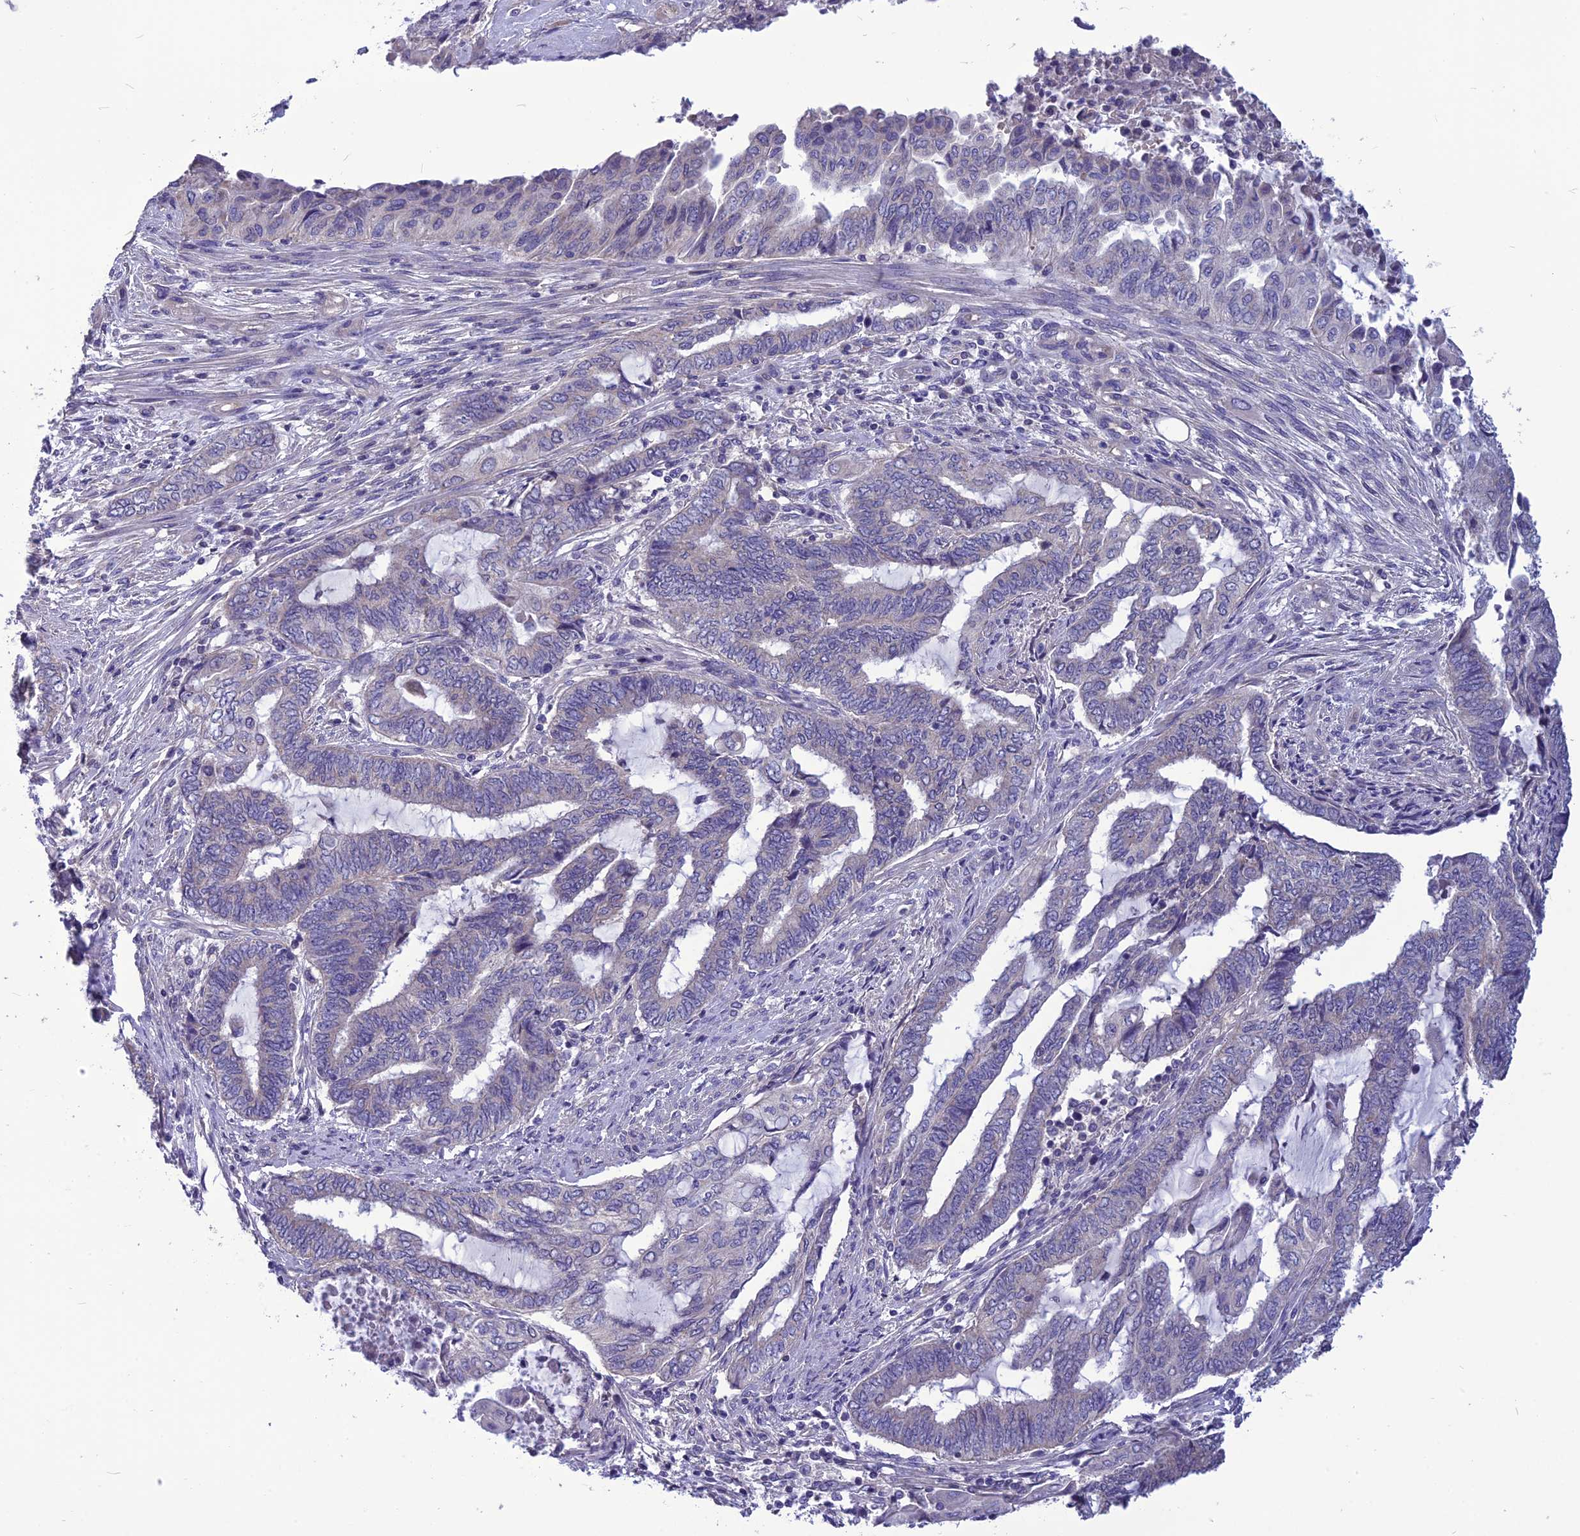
{"staining": {"intensity": "negative", "quantity": "none", "location": "none"}, "tissue": "endometrial cancer", "cell_type": "Tumor cells", "image_type": "cancer", "snomed": [{"axis": "morphology", "description": "Adenocarcinoma, NOS"}, {"axis": "topography", "description": "Uterus"}, {"axis": "topography", "description": "Endometrium"}], "caption": "DAB immunohistochemical staining of endometrial adenocarcinoma demonstrates no significant expression in tumor cells.", "gene": "PSMF1", "patient": {"sex": "female", "age": 70}}